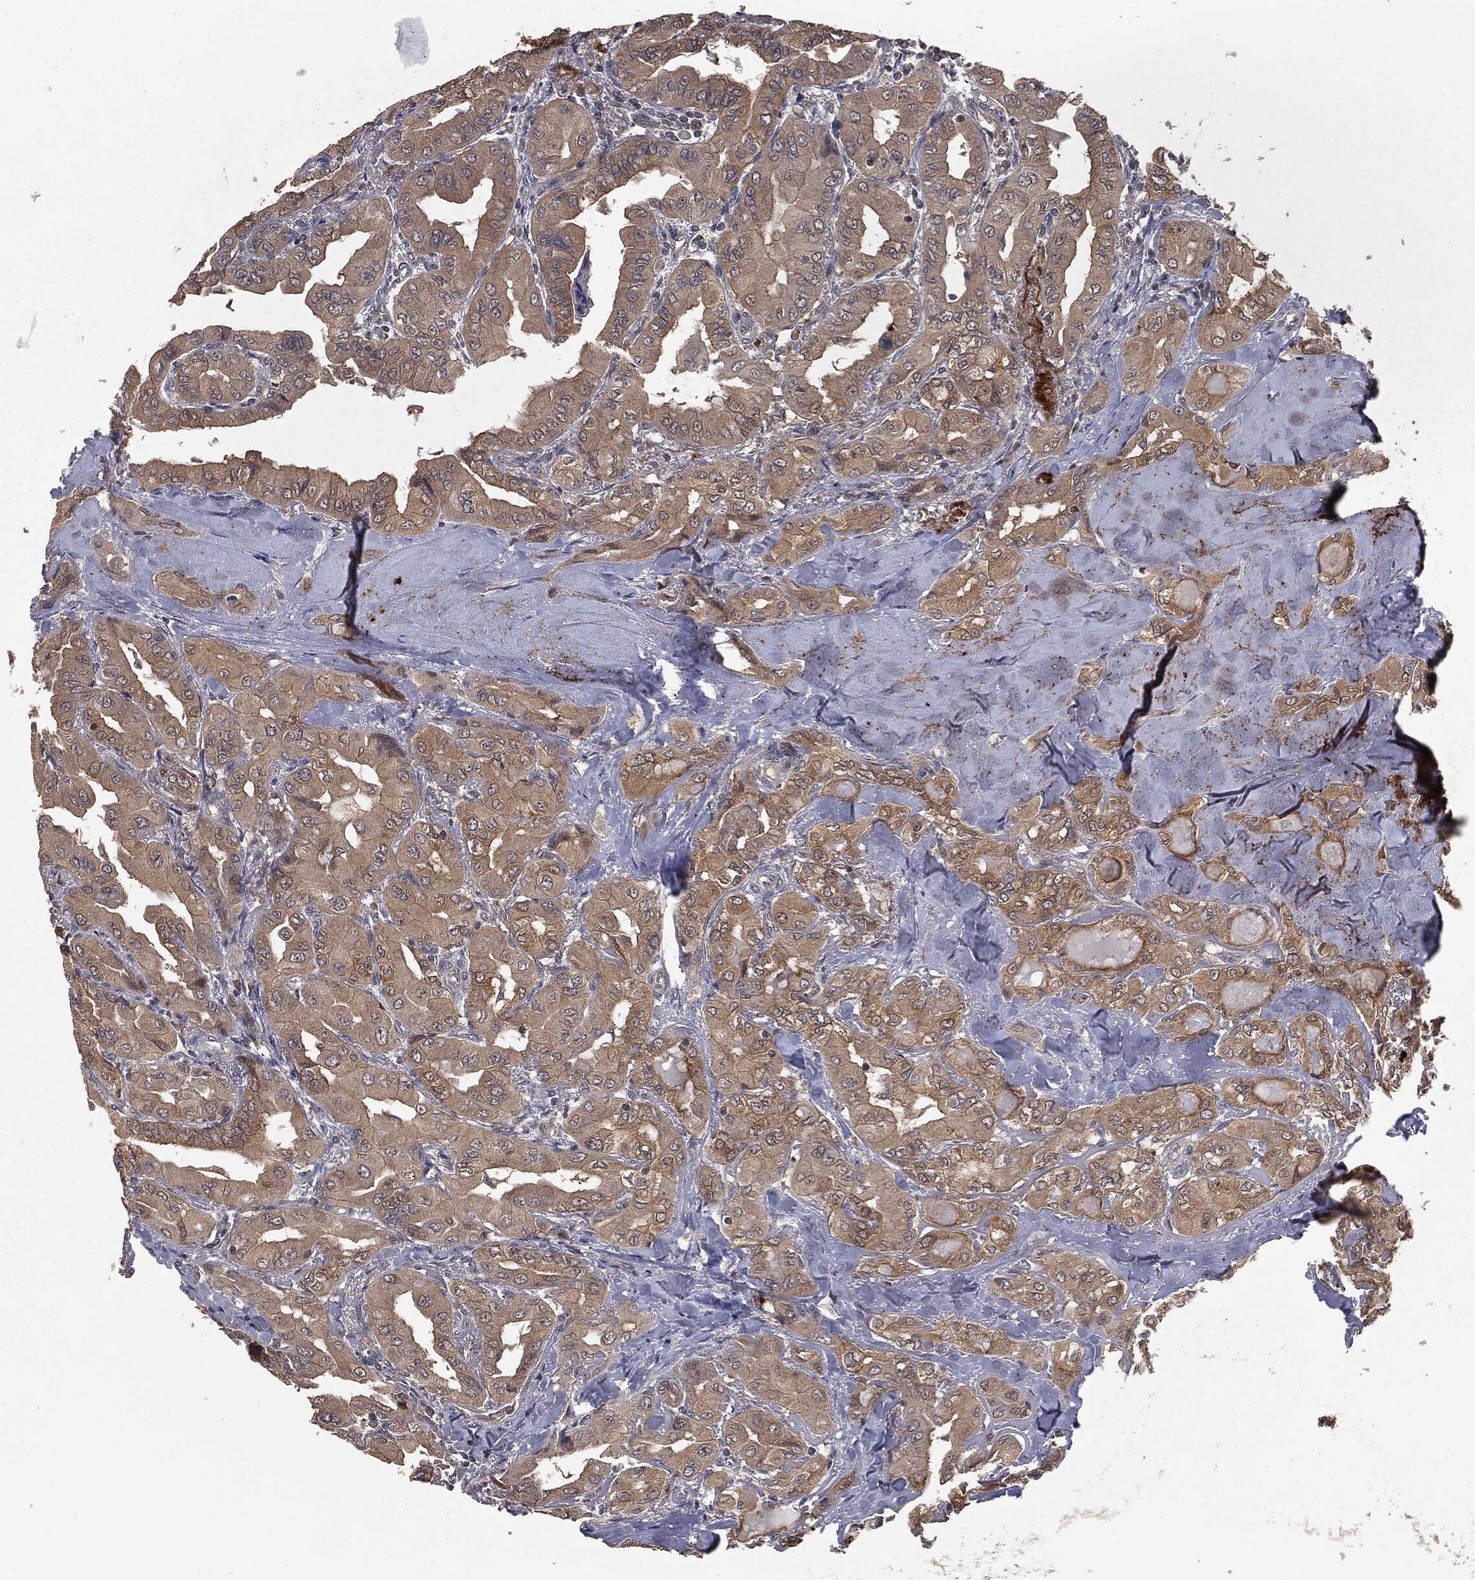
{"staining": {"intensity": "weak", "quantity": ">75%", "location": "cytoplasmic/membranous"}, "tissue": "thyroid cancer", "cell_type": "Tumor cells", "image_type": "cancer", "snomed": [{"axis": "morphology", "description": "Normal tissue, NOS"}, {"axis": "morphology", "description": "Papillary adenocarcinoma, NOS"}, {"axis": "topography", "description": "Thyroid gland"}], "caption": "Thyroid cancer (papillary adenocarcinoma) stained for a protein displays weak cytoplasmic/membranous positivity in tumor cells.", "gene": "FBXO7", "patient": {"sex": "female", "age": 66}}